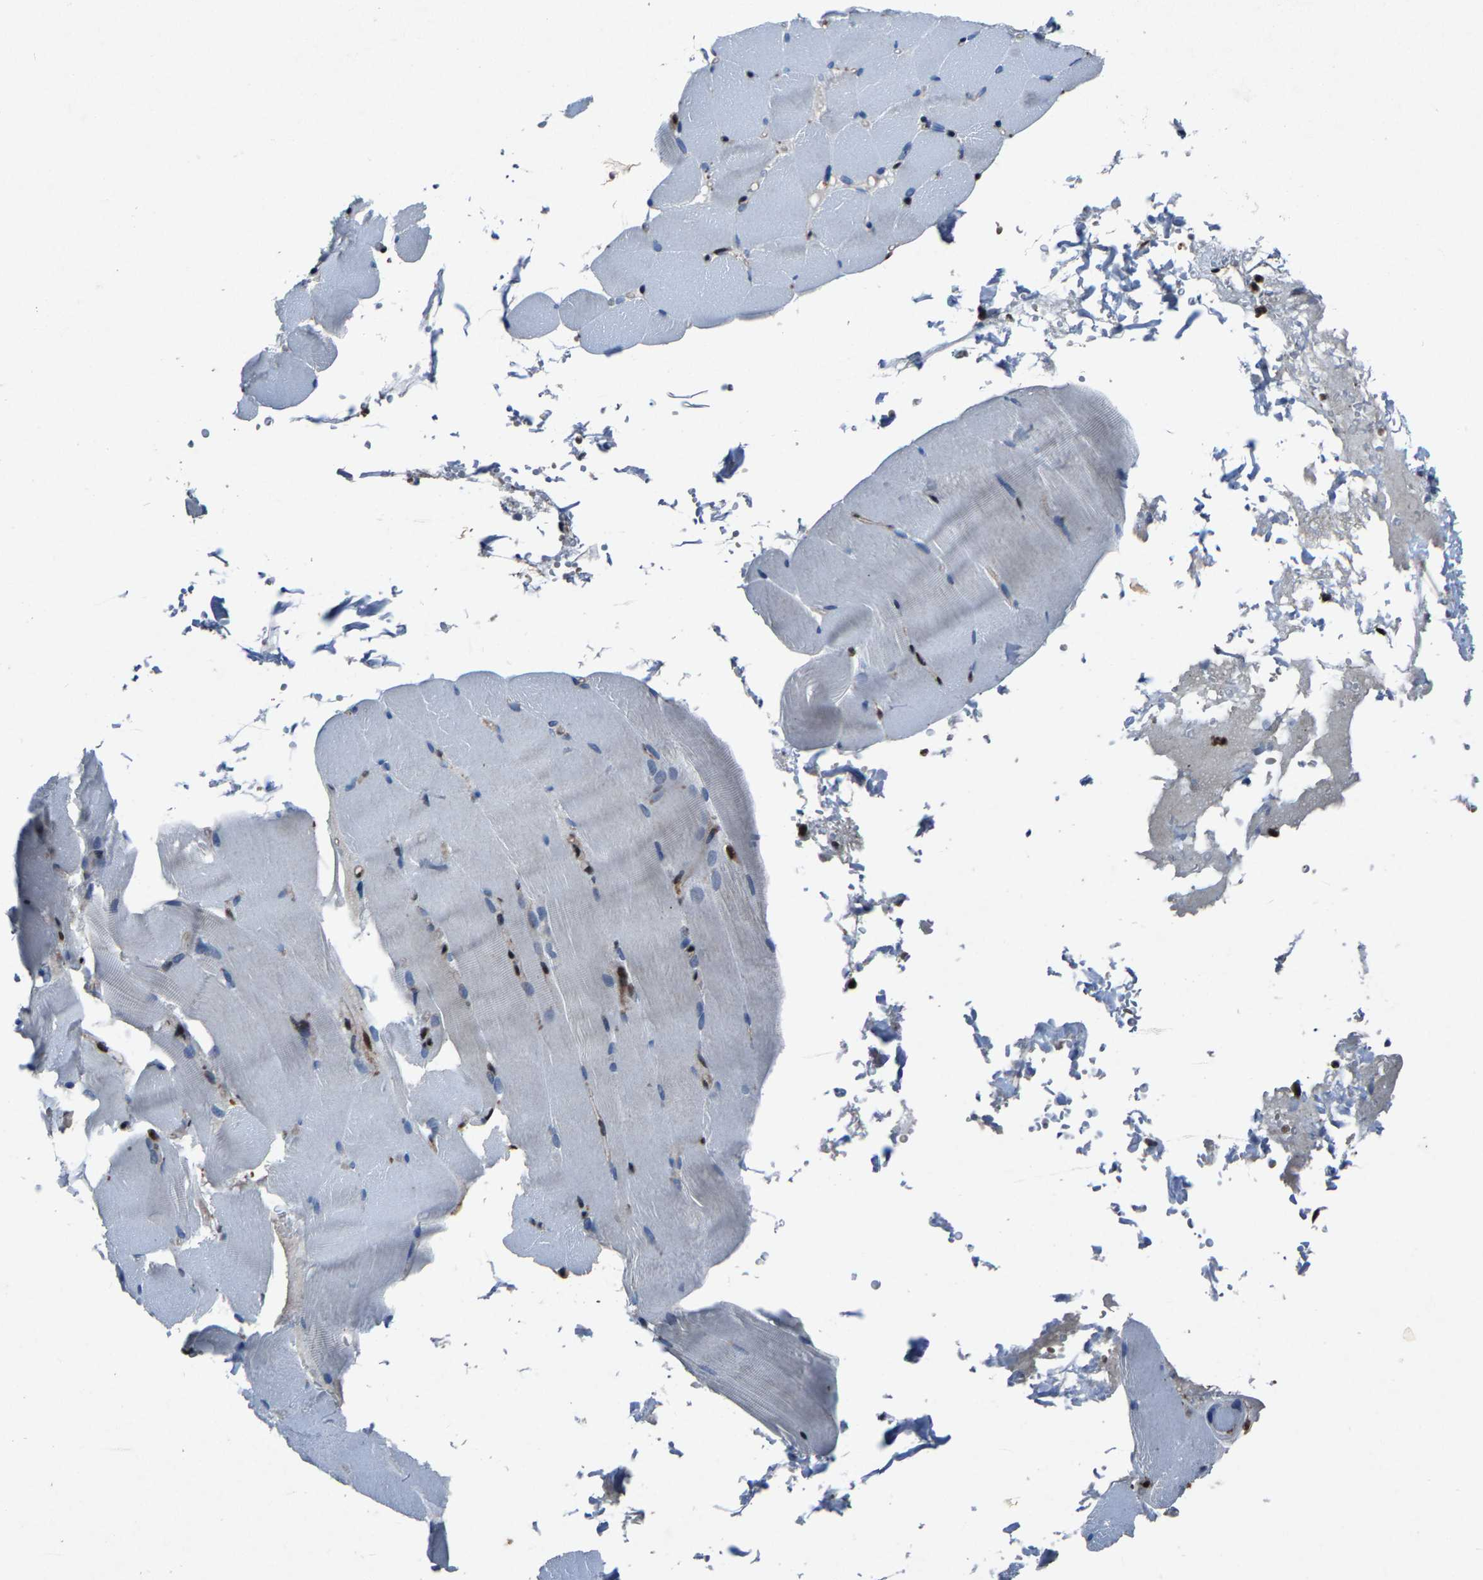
{"staining": {"intensity": "moderate", "quantity": "<25%", "location": "nuclear"}, "tissue": "skeletal muscle", "cell_type": "Myocytes", "image_type": "normal", "snomed": [{"axis": "morphology", "description": "Normal tissue, NOS"}, {"axis": "topography", "description": "Skeletal muscle"}, {"axis": "topography", "description": "Parathyroid gland"}], "caption": "Brown immunohistochemical staining in benign human skeletal muscle displays moderate nuclear positivity in approximately <25% of myocytes.", "gene": "ATXN3", "patient": {"sex": "female", "age": 37}}